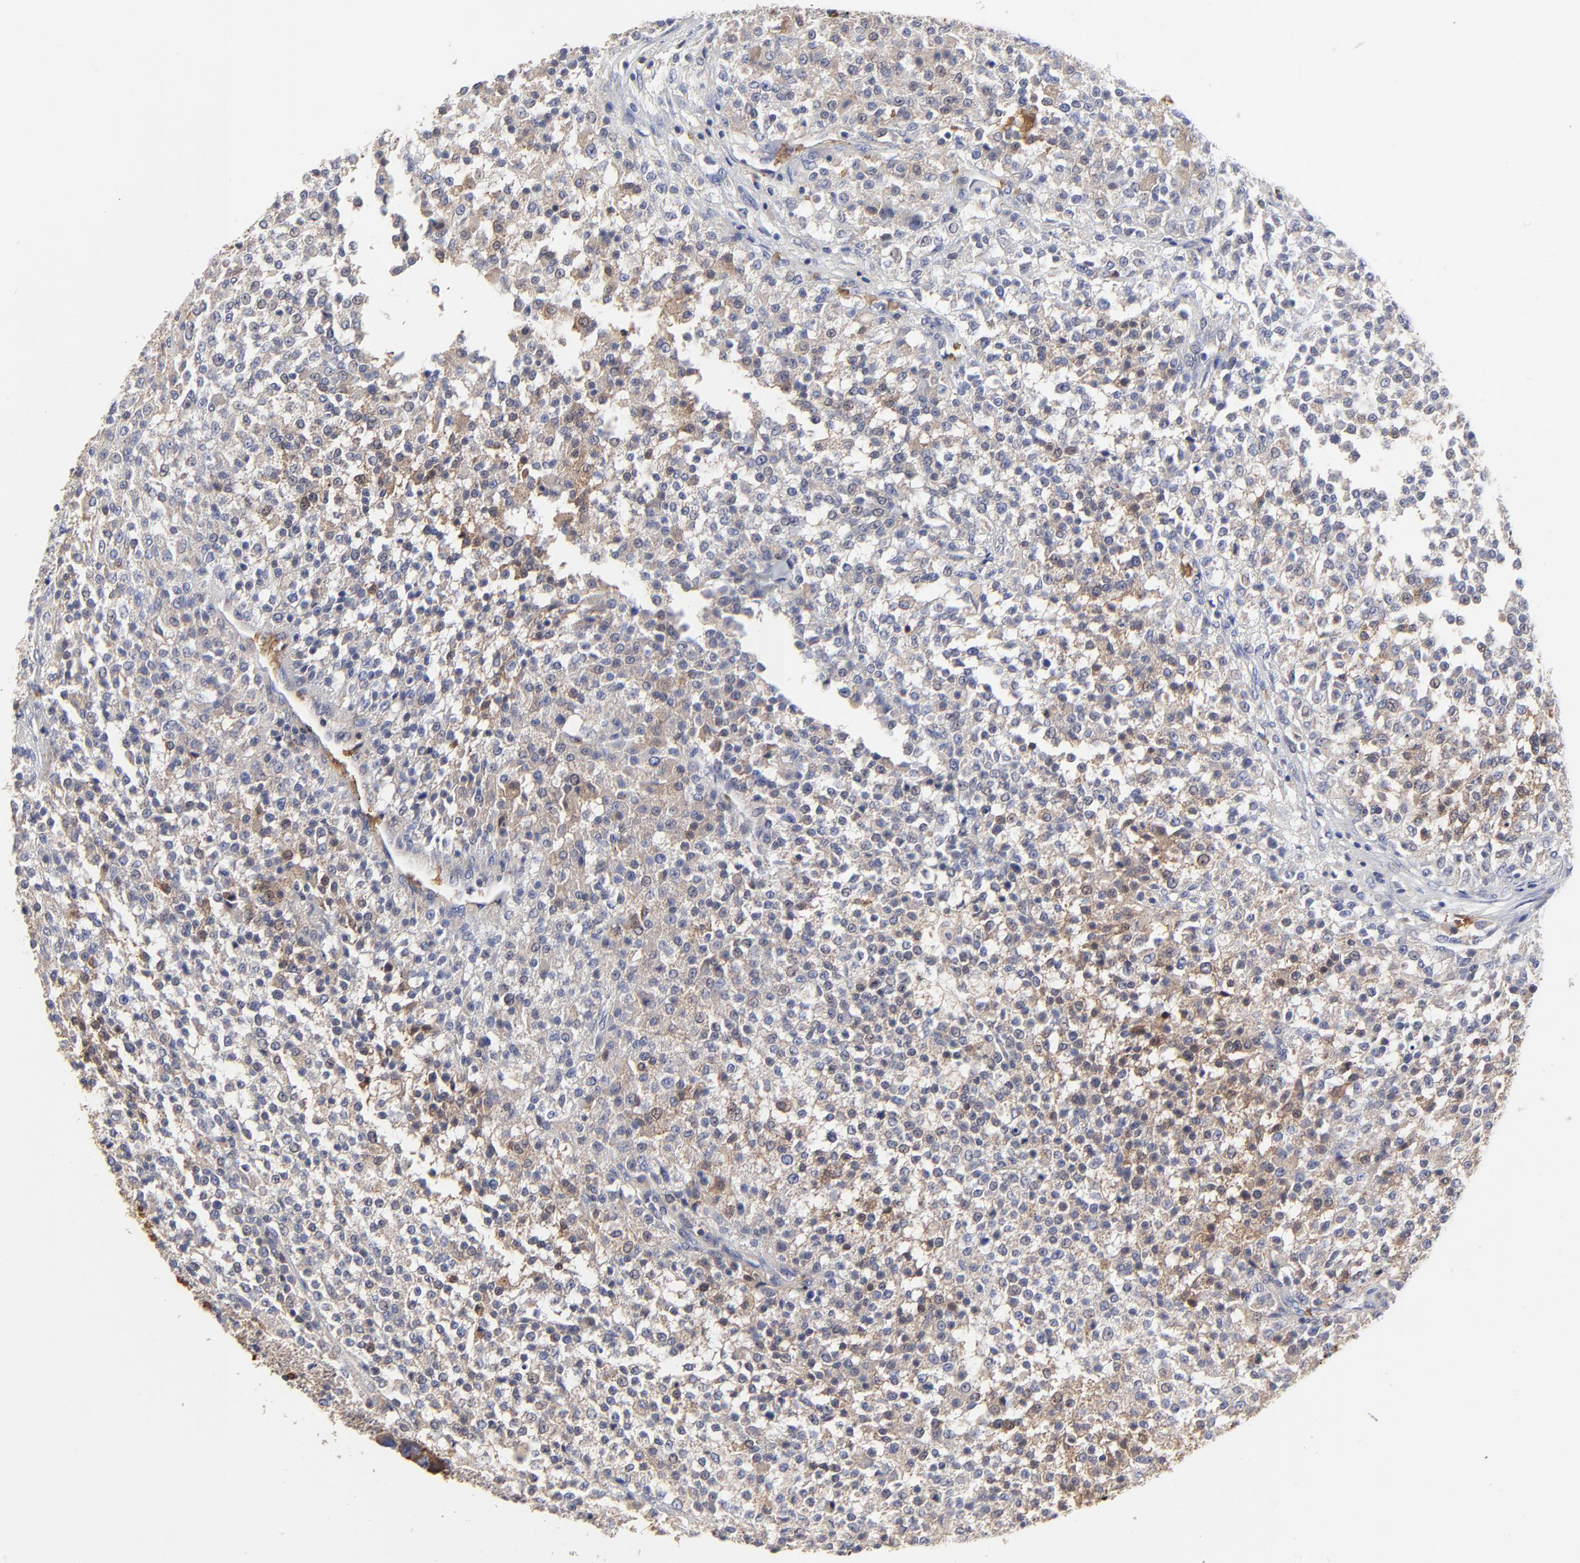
{"staining": {"intensity": "moderate", "quantity": ">75%", "location": "cytoplasmic/membranous"}, "tissue": "testis cancer", "cell_type": "Tumor cells", "image_type": "cancer", "snomed": [{"axis": "morphology", "description": "Seminoma, NOS"}, {"axis": "topography", "description": "Testis"}], "caption": "Brown immunohistochemical staining in human testis cancer reveals moderate cytoplasmic/membranous positivity in approximately >75% of tumor cells.", "gene": "PAG1", "patient": {"sex": "male", "age": 59}}